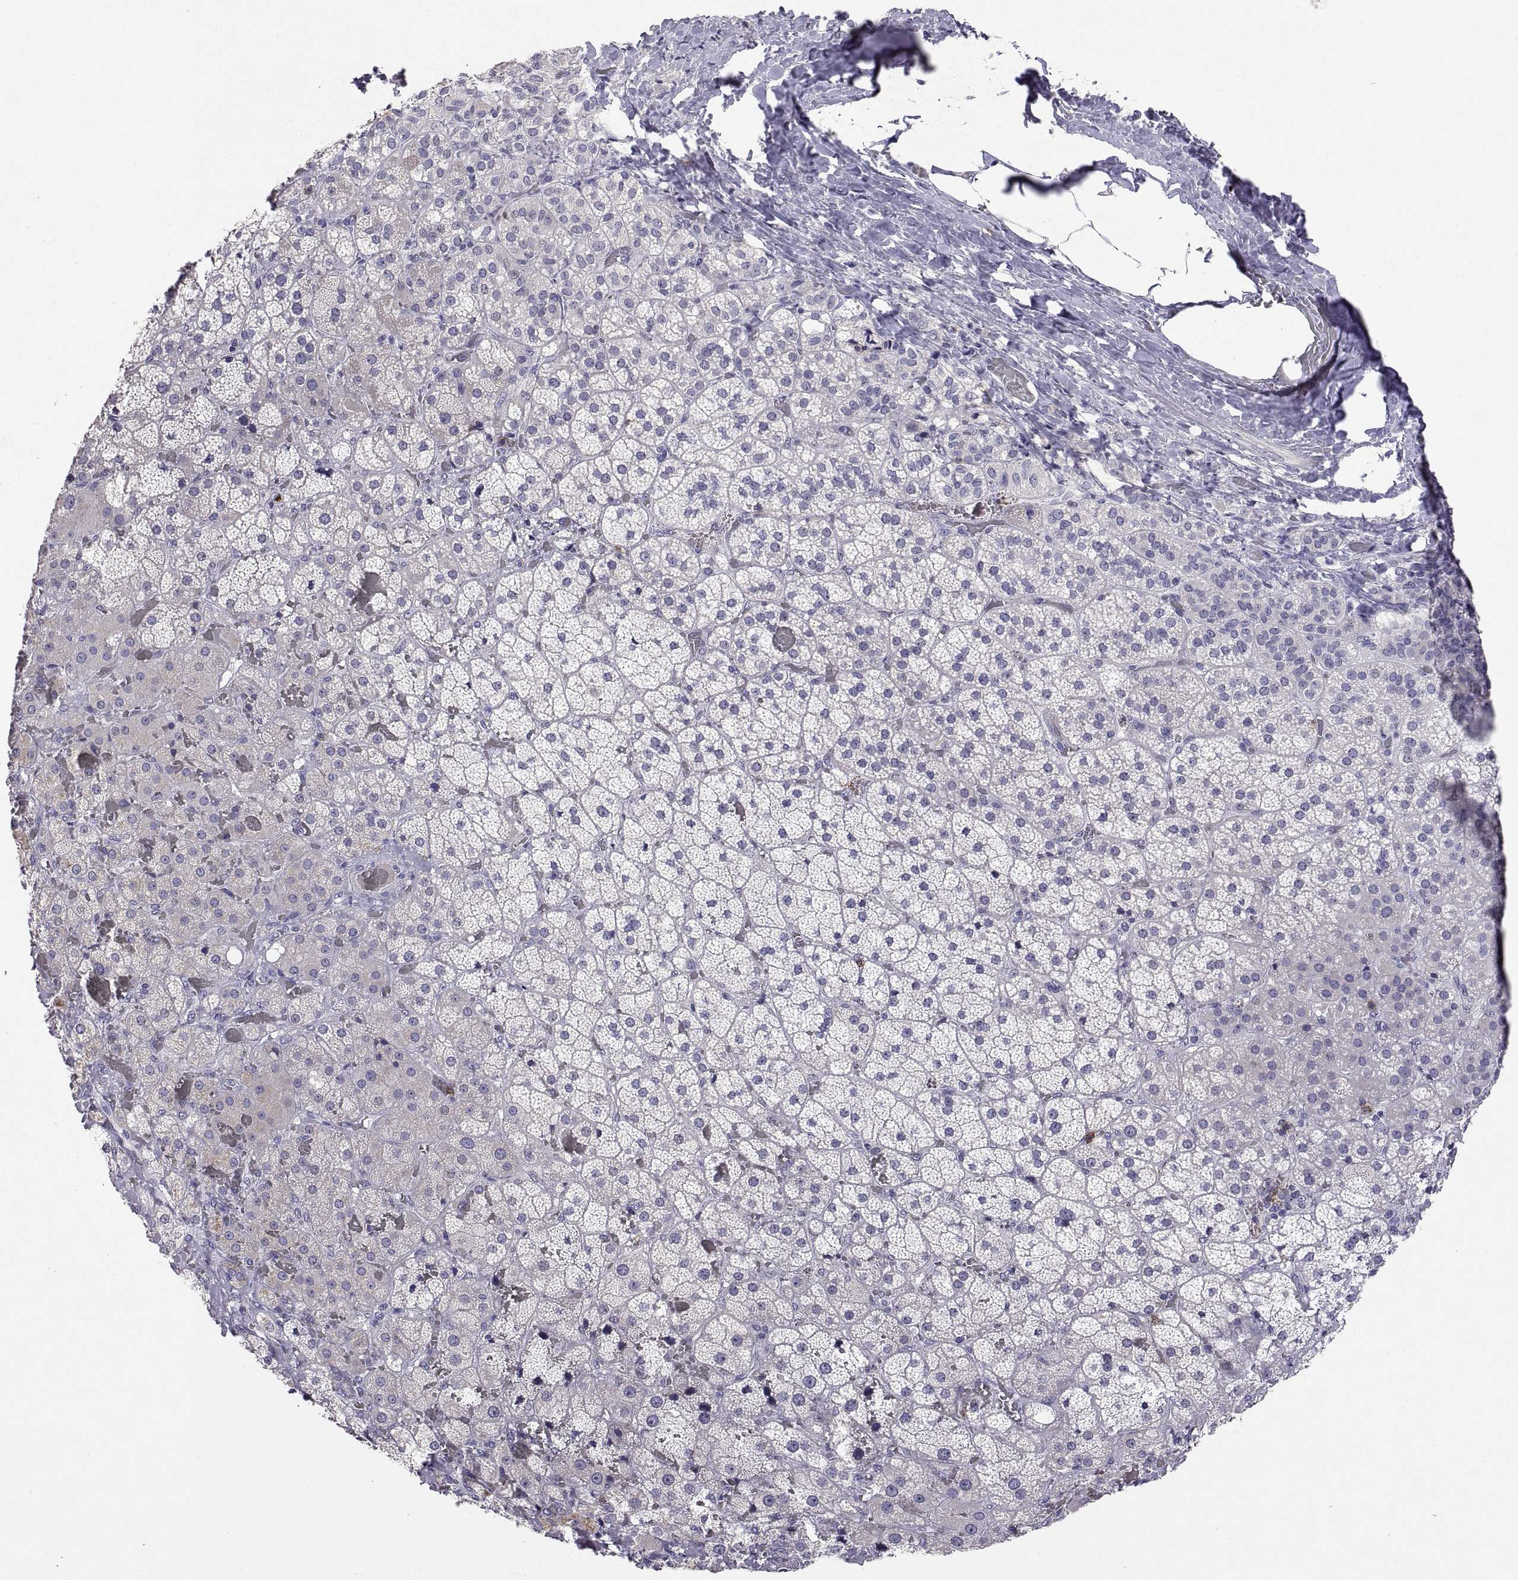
{"staining": {"intensity": "negative", "quantity": "none", "location": "none"}, "tissue": "adrenal gland", "cell_type": "Glandular cells", "image_type": "normal", "snomed": [{"axis": "morphology", "description": "Normal tissue, NOS"}, {"axis": "topography", "description": "Adrenal gland"}], "caption": "Immunohistochemistry photomicrograph of benign adrenal gland stained for a protein (brown), which displays no positivity in glandular cells. (Brightfield microscopy of DAB (3,3'-diaminobenzidine) immunohistochemistry (IHC) at high magnification).", "gene": "MS4A1", "patient": {"sex": "male", "age": 57}}